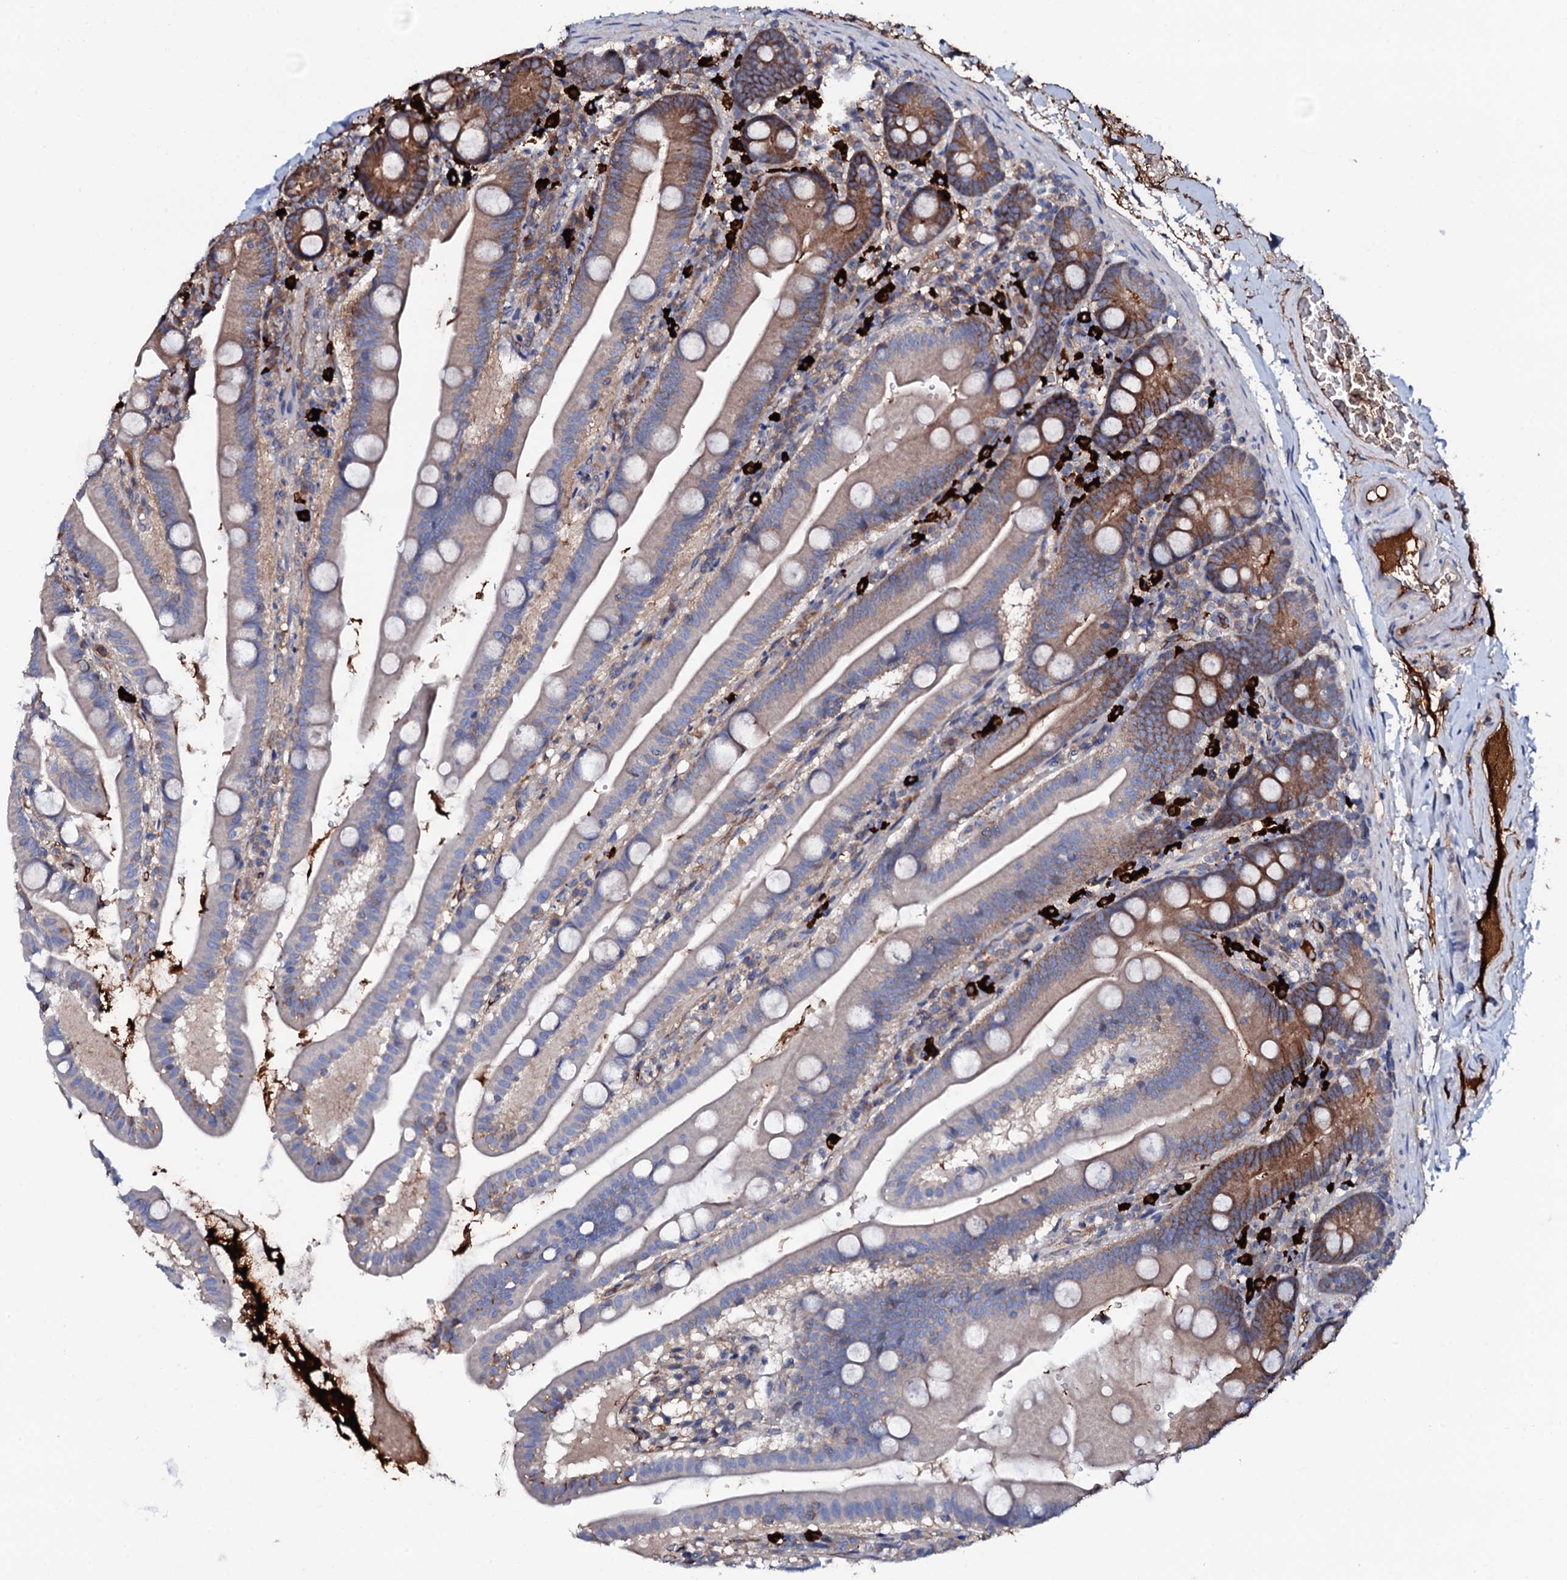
{"staining": {"intensity": "moderate", "quantity": "<25%", "location": "cytoplasmic/membranous"}, "tissue": "small intestine", "cell_type": "Glandular cells", "image_type": "normal", "snomed": [{"axis": "morphology", "description": "Normal tissue, NOS"}, {"axis": "topography", "description": "Small intestine"}], "caption": "DAB immunohistochemical staining of unremarkable small intestine exhibits moderate cytoplasmic/membranous protein staining in approximately <25% of glandular cells.", "gene": "TCAF2C", "patient": {"sex": "female", "age": 68}}